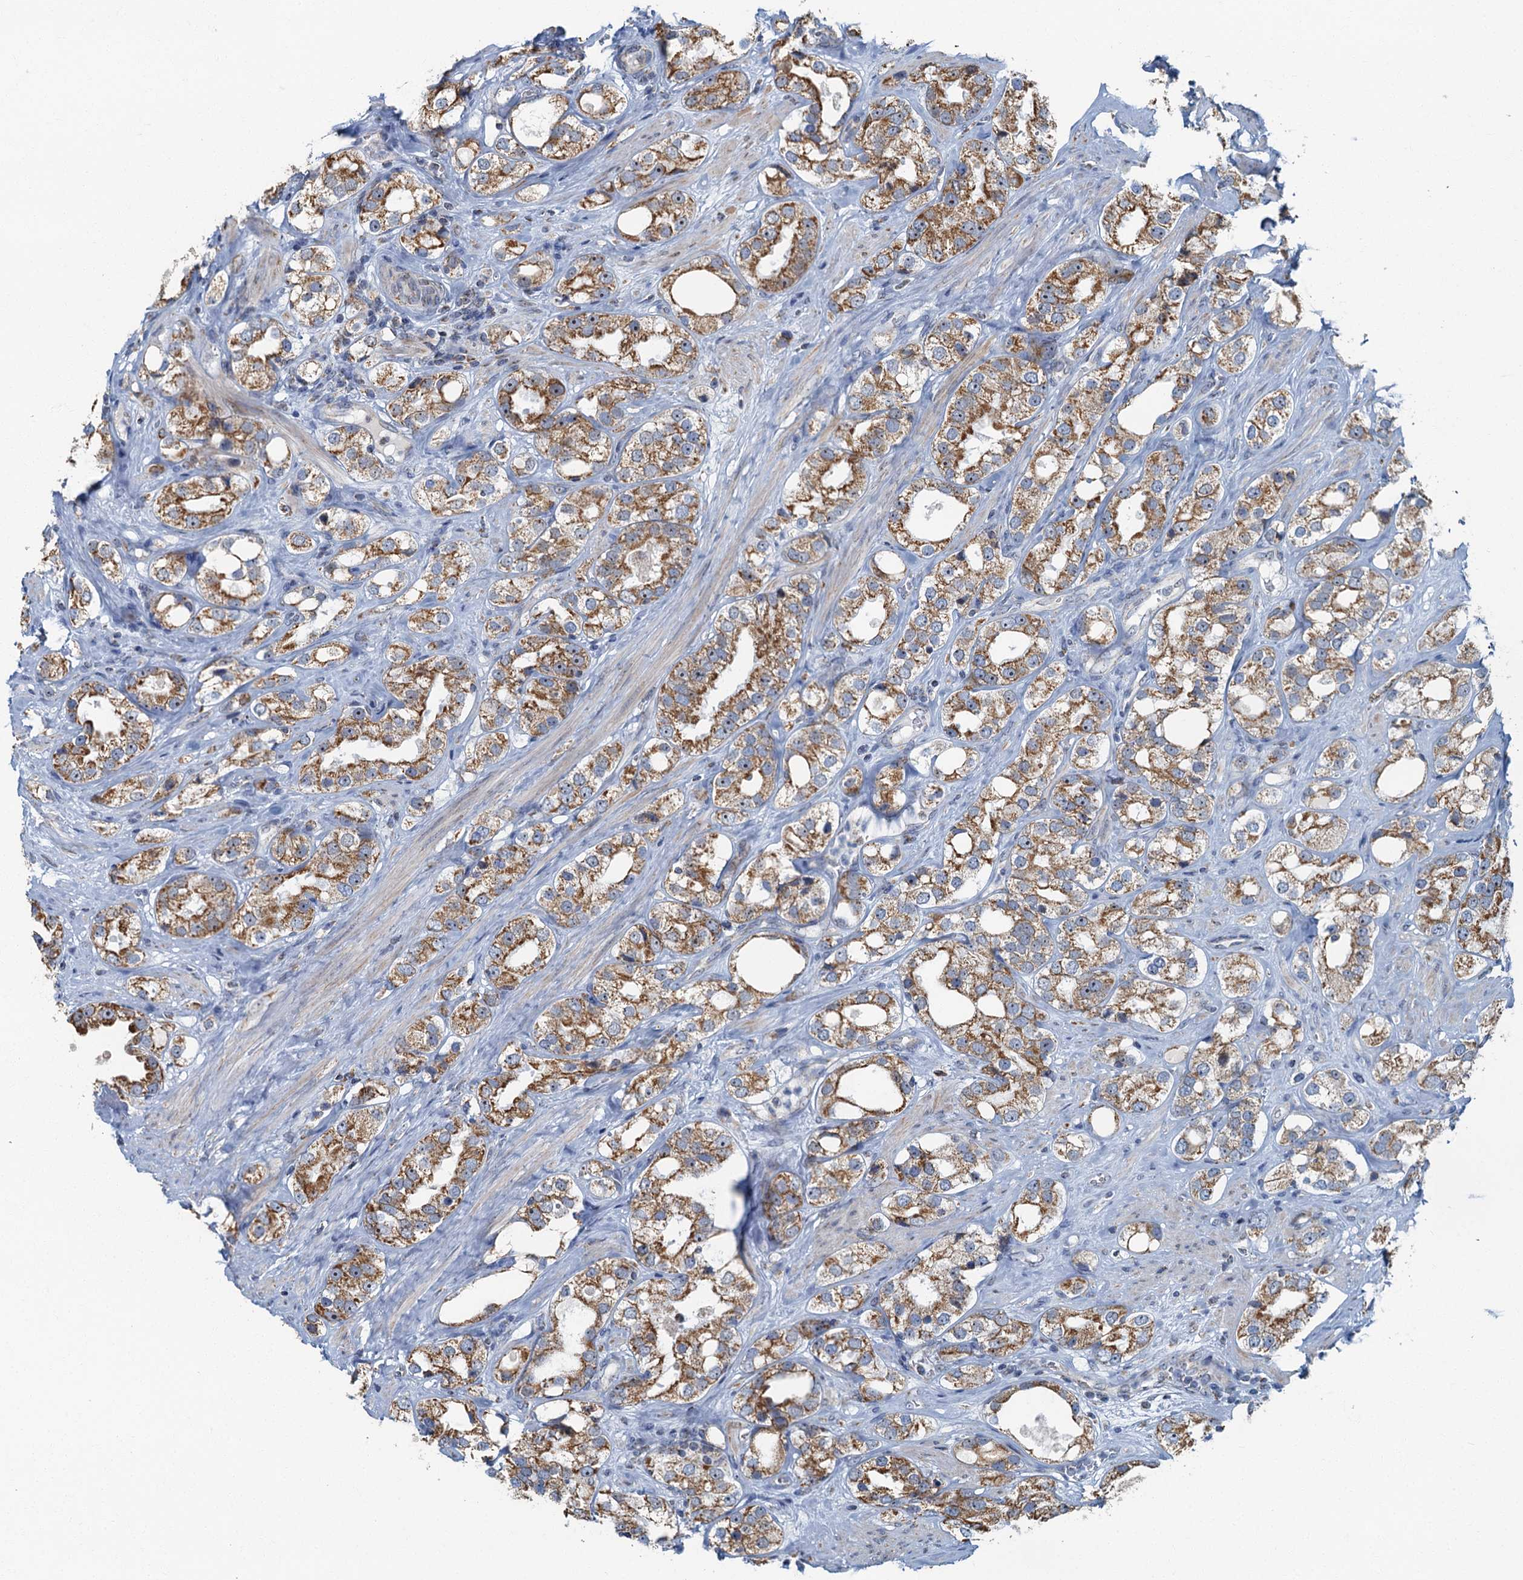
{"staining": {"intensity": "moderate", "quantity": ">75%", "location": "cytoplasmic/membranous"}, "tissue": "prostate cancer", "cell_type": "Tumor cells", "image_type": "cancer", "snomed": [{"axis": "morphology", "description": "Adenocarcinoma, NOS"}, {"axis": "topography", "description": "Prostate"}], "caption": "A photomicrograph of prostate adenocarcinoma stained for a protein displays moderate cytoplasmic/membranous brown staining in tumor cells. (Stains: DAB (3,3'-diaminobenzidine) in brown, nuclei in blue, Microscopy: brightfield microscopy at high magnification).", "gene": "RAD9B", "patient": {"sex": "male", "age": 79}}